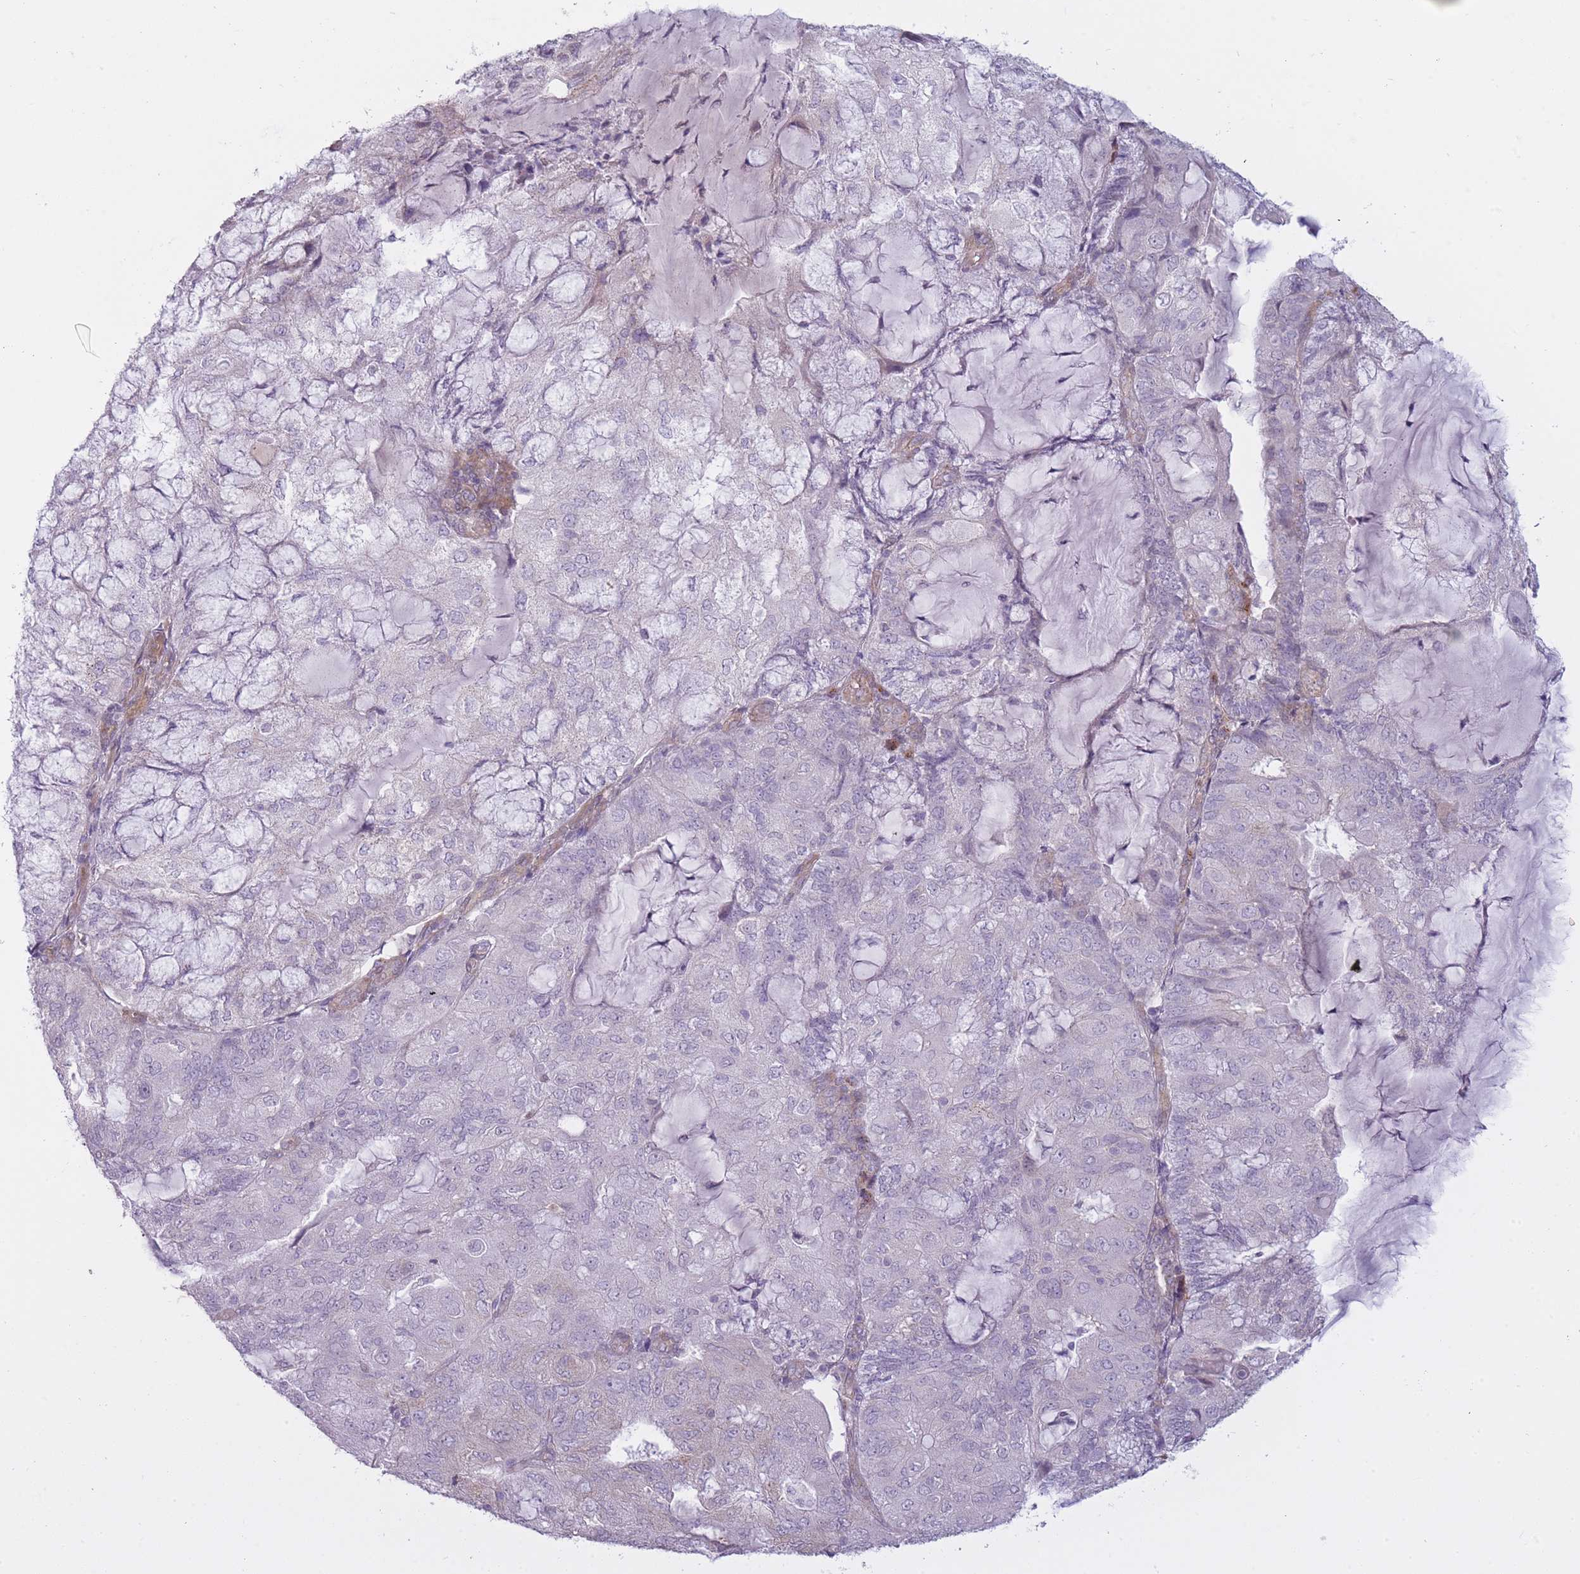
{"staining": {"intensity": "negative", "quantity": "none", "location": "none"}, "tissue": "endometrial cancer", "cell_type": "Tumor cells", "image_type": "cancer", "snomed": [{"axis": "morphology", "description": "Adenocarcinoma, NOS"}, {"axis": "topography", "description": "Endometrium"}], "caption": "Photomicrograph shows no protein positivity in tumor cells of endometrial cancer tissue.", "gene": "PGRMC2", "patient": {"sex": "female", "age": 81}}